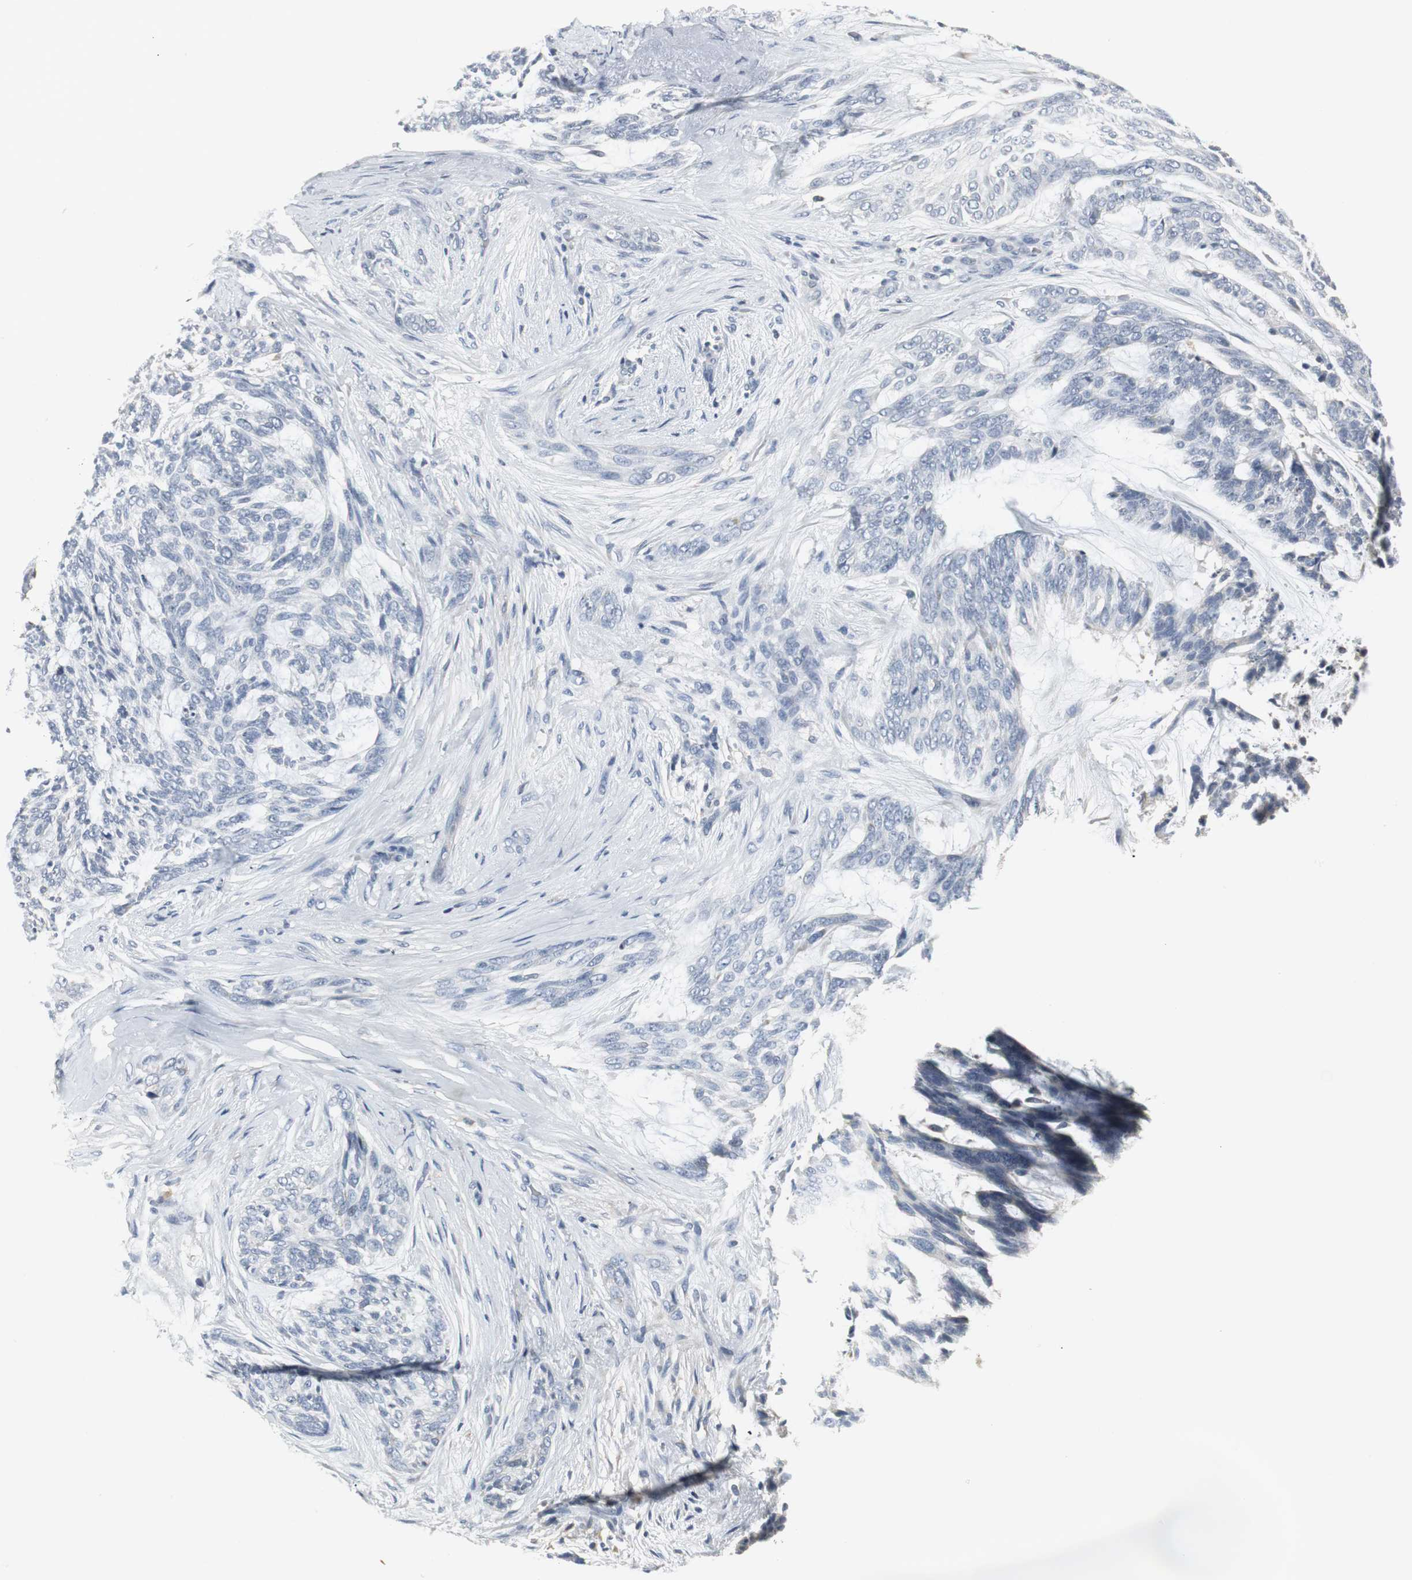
{"staining": {"intensity": "negative", "quantity": "none", "location": "none"}, "tissue": "skin cancer", "cell_type": "Tumor cells", "image_type": "cancer", "snomed": [{"axis": "morphology", "description": "Normal tissue, NOS"}, {"axis": "morphology", "description": "Basal cell carcinoma"}, {"axis": "topography", "description": "Skin"}], "caption": "A high-resolution photomicrograph shows IHC staining of skin cancer (basal cell carcinoma), which reveals no significant positivity in tumor cells. The staining is performed using DAB brown chromogen with nuclei counter-stained in using hematoxylin.", "gene": "SLC2A5", "patient": {"sex": "female", "age": 71}}